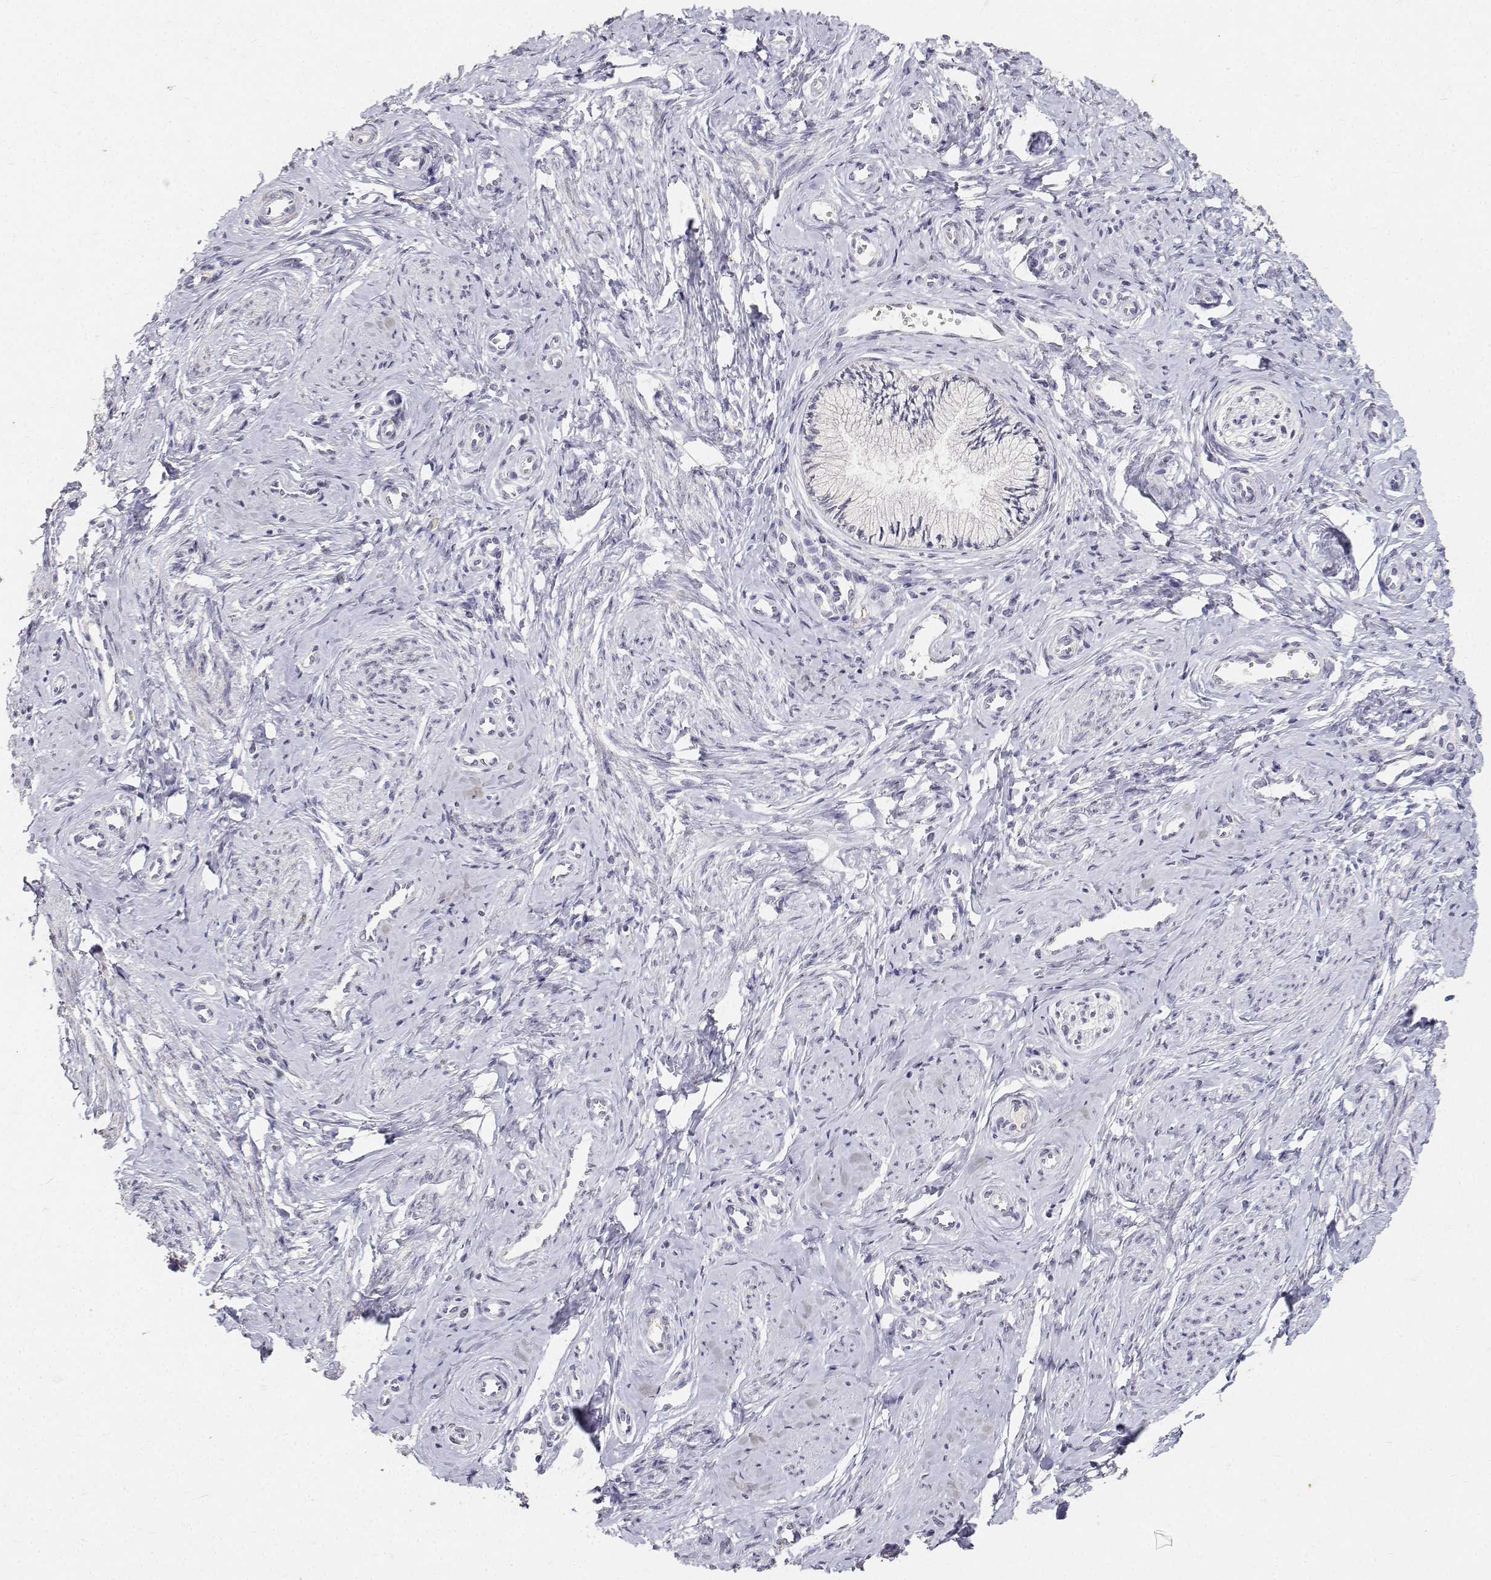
{"staining": {"intensity": "negative", "quantity": "none", "location": "none"}, "tissue": "cervix", "cell_type": "Glandular cells", "image_type": "normal", "snomed": [{"axis": "morphology", "description": "Normal tissue, NOS"}, {"axis": "topography", "description": "Cervix"}], "caption": "The histopathology image reveals no significant staining in glandular cells of cervix. (DAB immunohistochemistry (IHC) with hematoxylin counter stain).", "gene": "PAEP", "patient": {"sex": "female", "age": 24}}